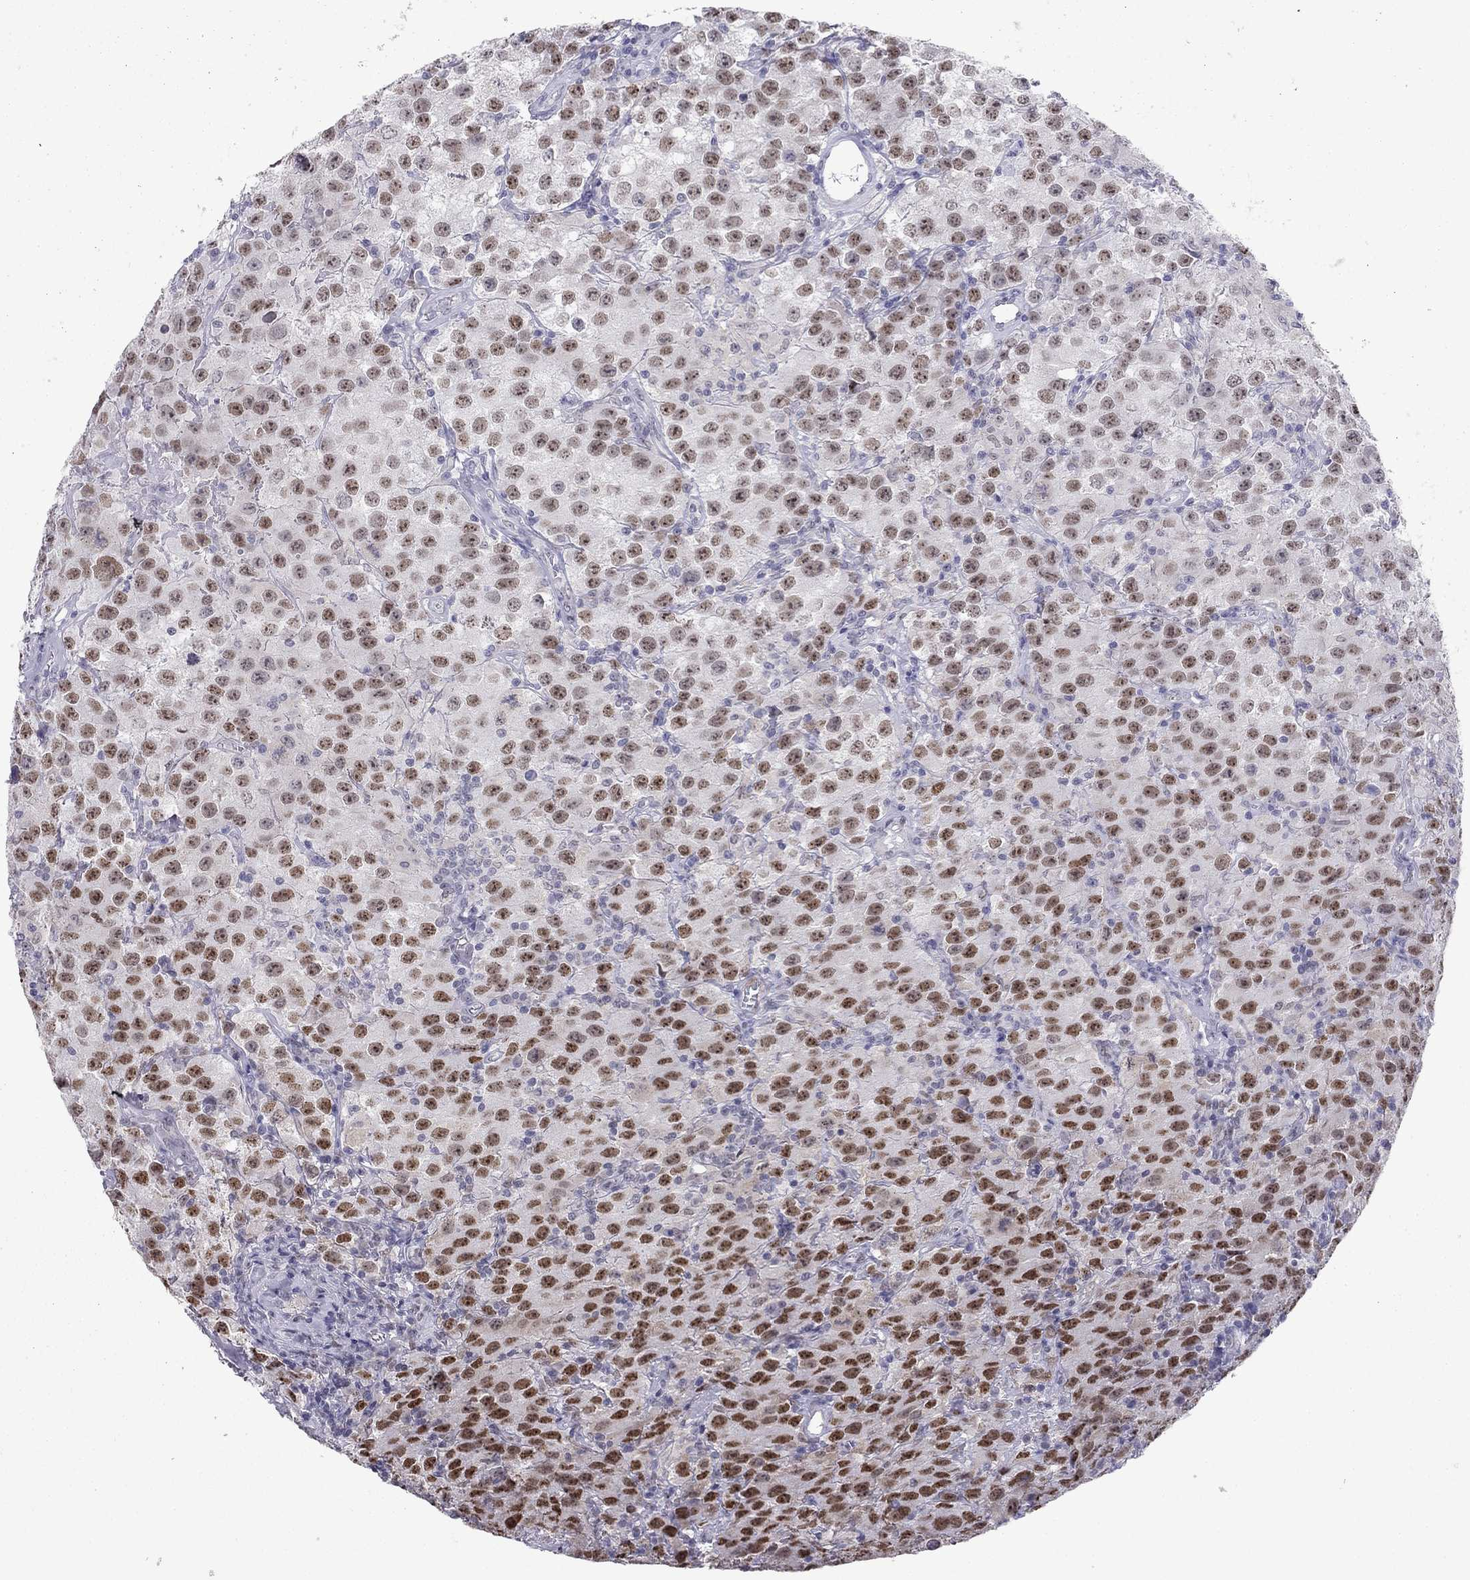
{"staining": {"intensity": "strong", "quantity": ">75%", "location": "nuclear"}, "tissue": "testis cancer", "cell_type": "Tumor cells", "image_type": "cancer", "snomed": [{"axis": "morphology", "description": "Seminoma, NOS"}, {"axis": "topography", "description": "Testis"}], "caption": "Immunohistochemistry histopathology image of neoplastic tissue: human testis cancer stained using IHC demonstrates high levels of strong protein expression localized specifically in the nuclear of tumor cells, appearing as a nuclear brown color.", "gene": "DOT1L", "patient": {"sex": "male", "age": 52}}